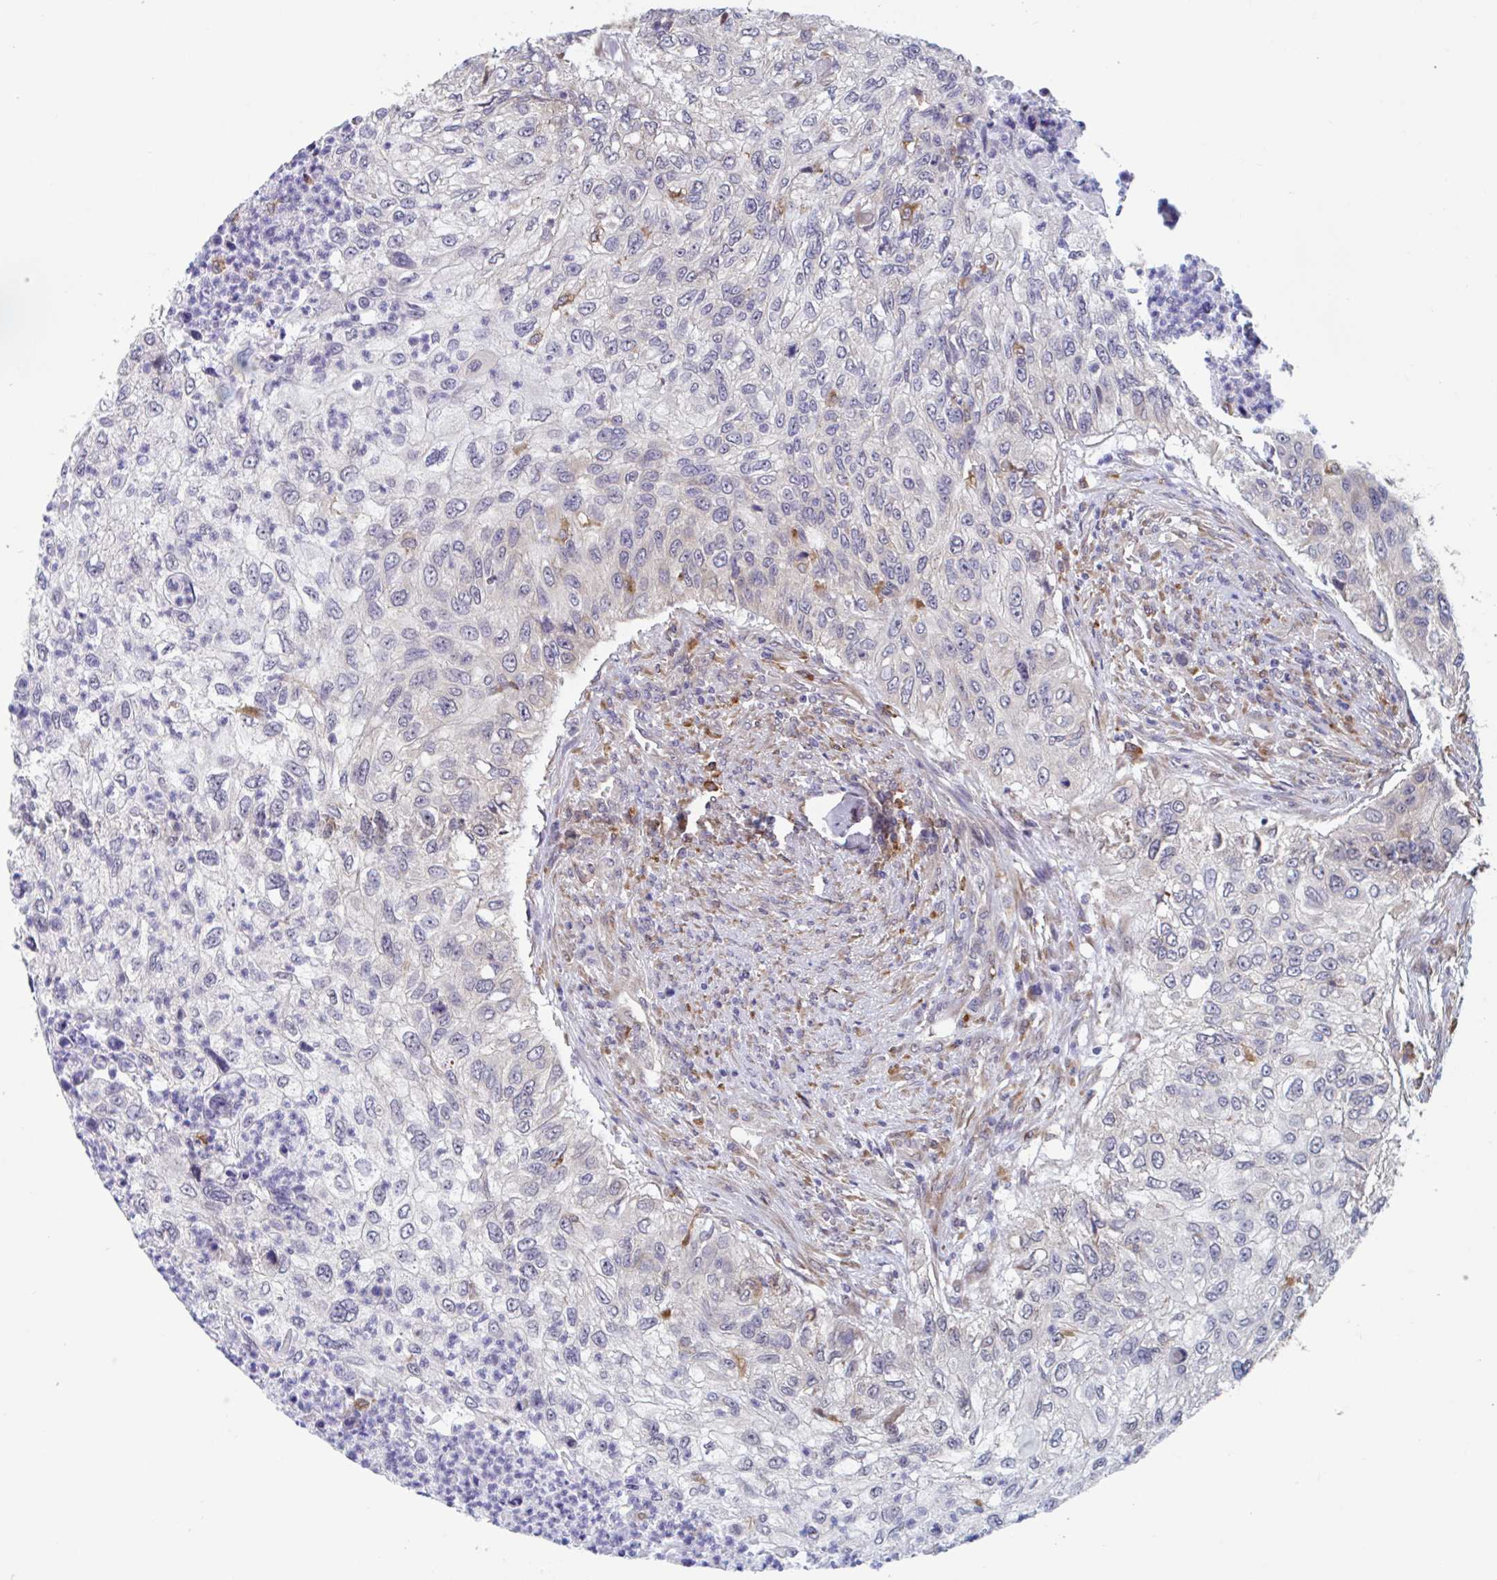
{"staining": {"intensity": "negative", "quantity": "none", "location": "none"}, "tissue": "urothelial cancer", "cell_type": "Tumor cells", "image_type": "cancer", "snomed": [{"axis": "morphology", "description": "Urothelial carcinoma, High grade"}, {"axis": "topography", "description": "Urinary bladder"}], "caption": "DAB (3,3'-diaminobenzidine) immunohistochemical staining of human urothelial cancer reveals no significant expression in tumor cells.", "gene": "SNX8", "patient": {"sex": "female", "age": 60}}